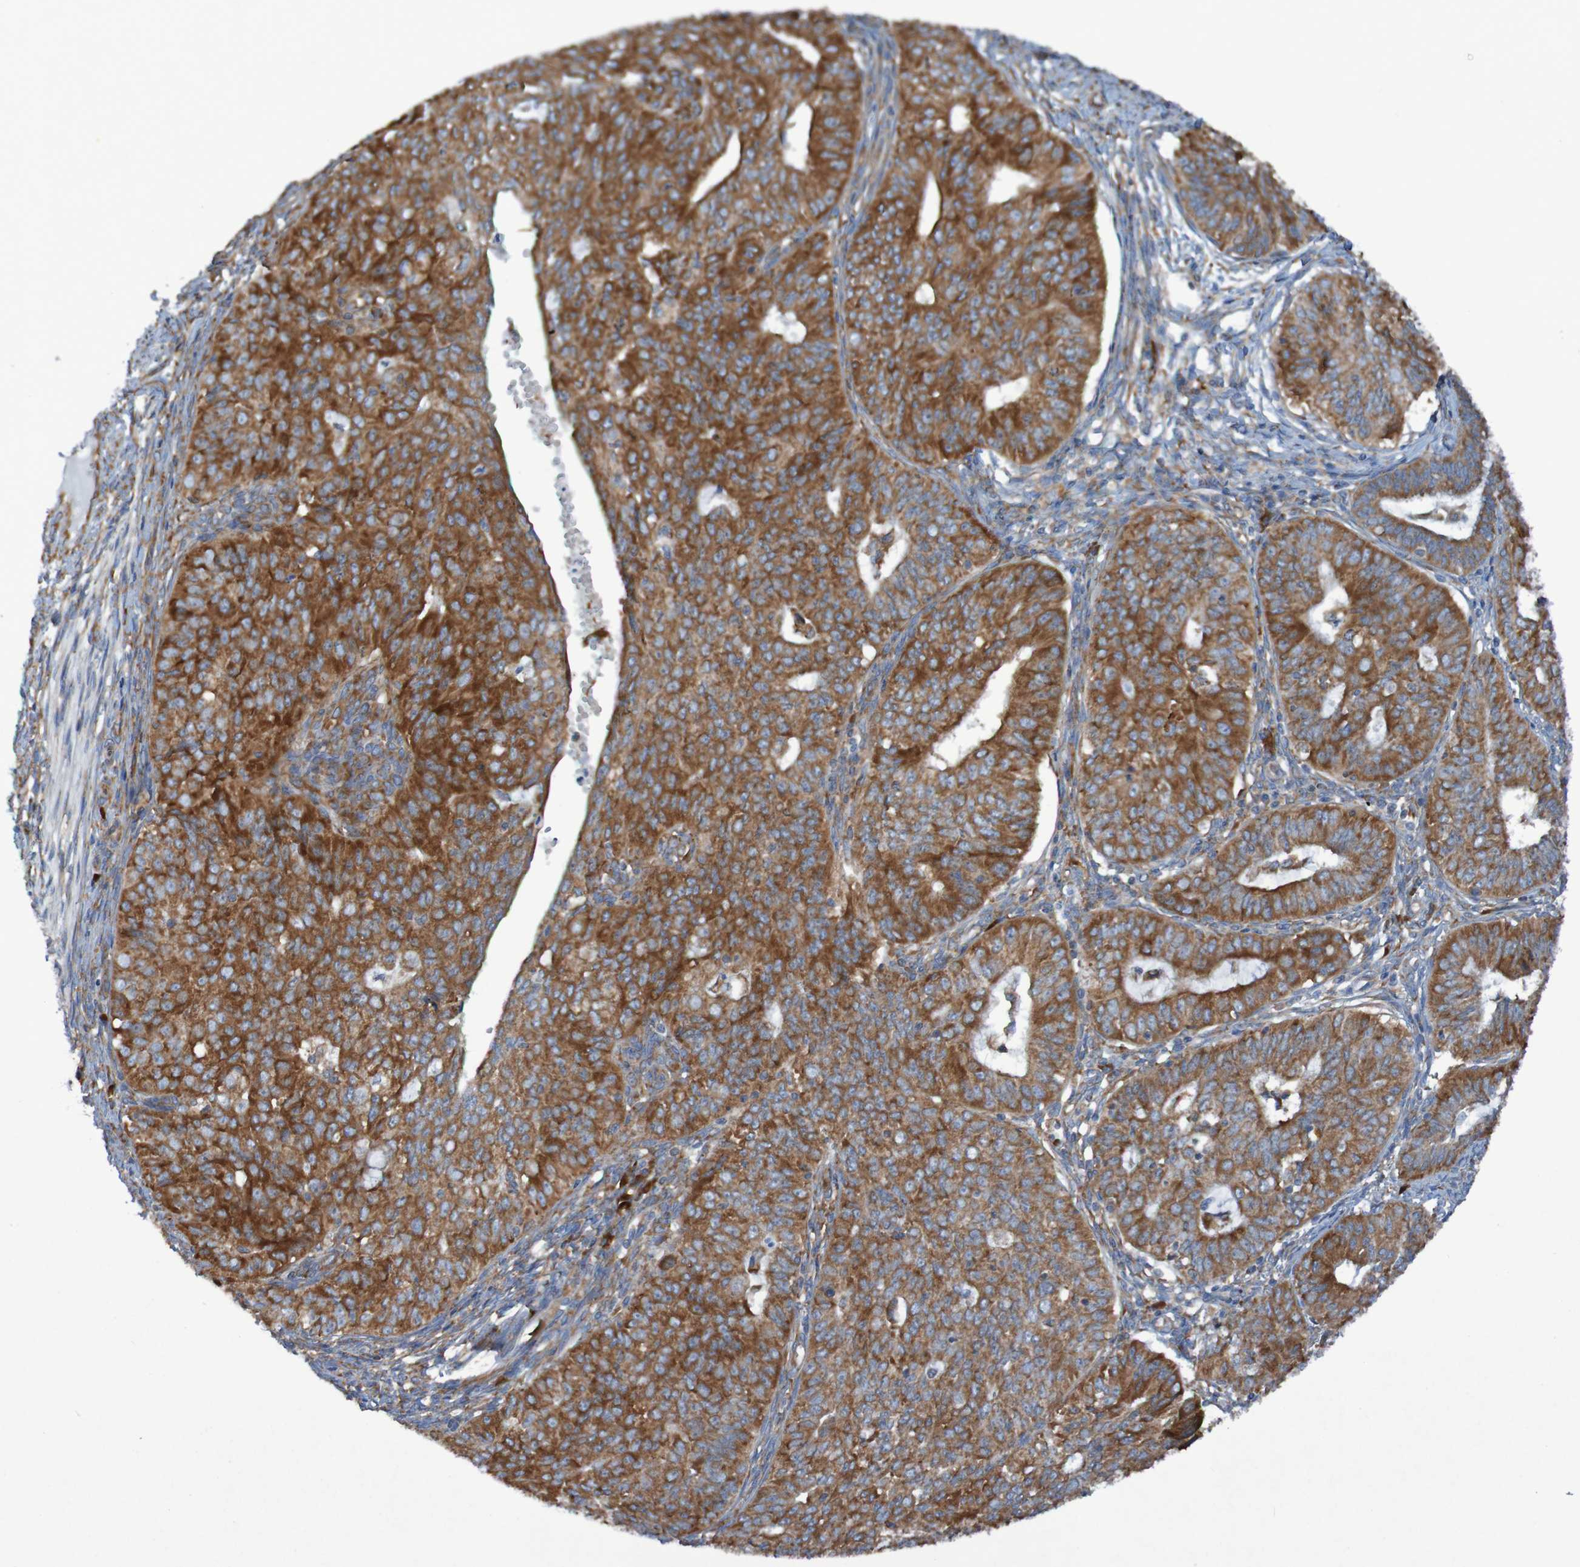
{"staining": {"intensity": "strong", "quantity": ">75%", "location": "cytoplasmic/membranous"}, "tissue": "endometrial cancer", "cell_type": "Tumor cells", "image_type": "cancer", "snomed": [{"axis": "morphology", "description": "Adenocarcinoma, NOS"}, {"axis": "topography", "description": "Endometrium"}], "caption": "Immunohistochemistry staining of endometrial cancer, which exhibits high levels of strong cytoplasmic/membranous positivity in approximately >75% of tumor cells indicating strong cytoplasmic/membranous protein positivity. The staining was performed using DAB (brown) for protein detection and nuclei were counterstained in hematoxylin (blue).", "gene": "RPL10", "patient": {"sex": "female", "age": 32}}